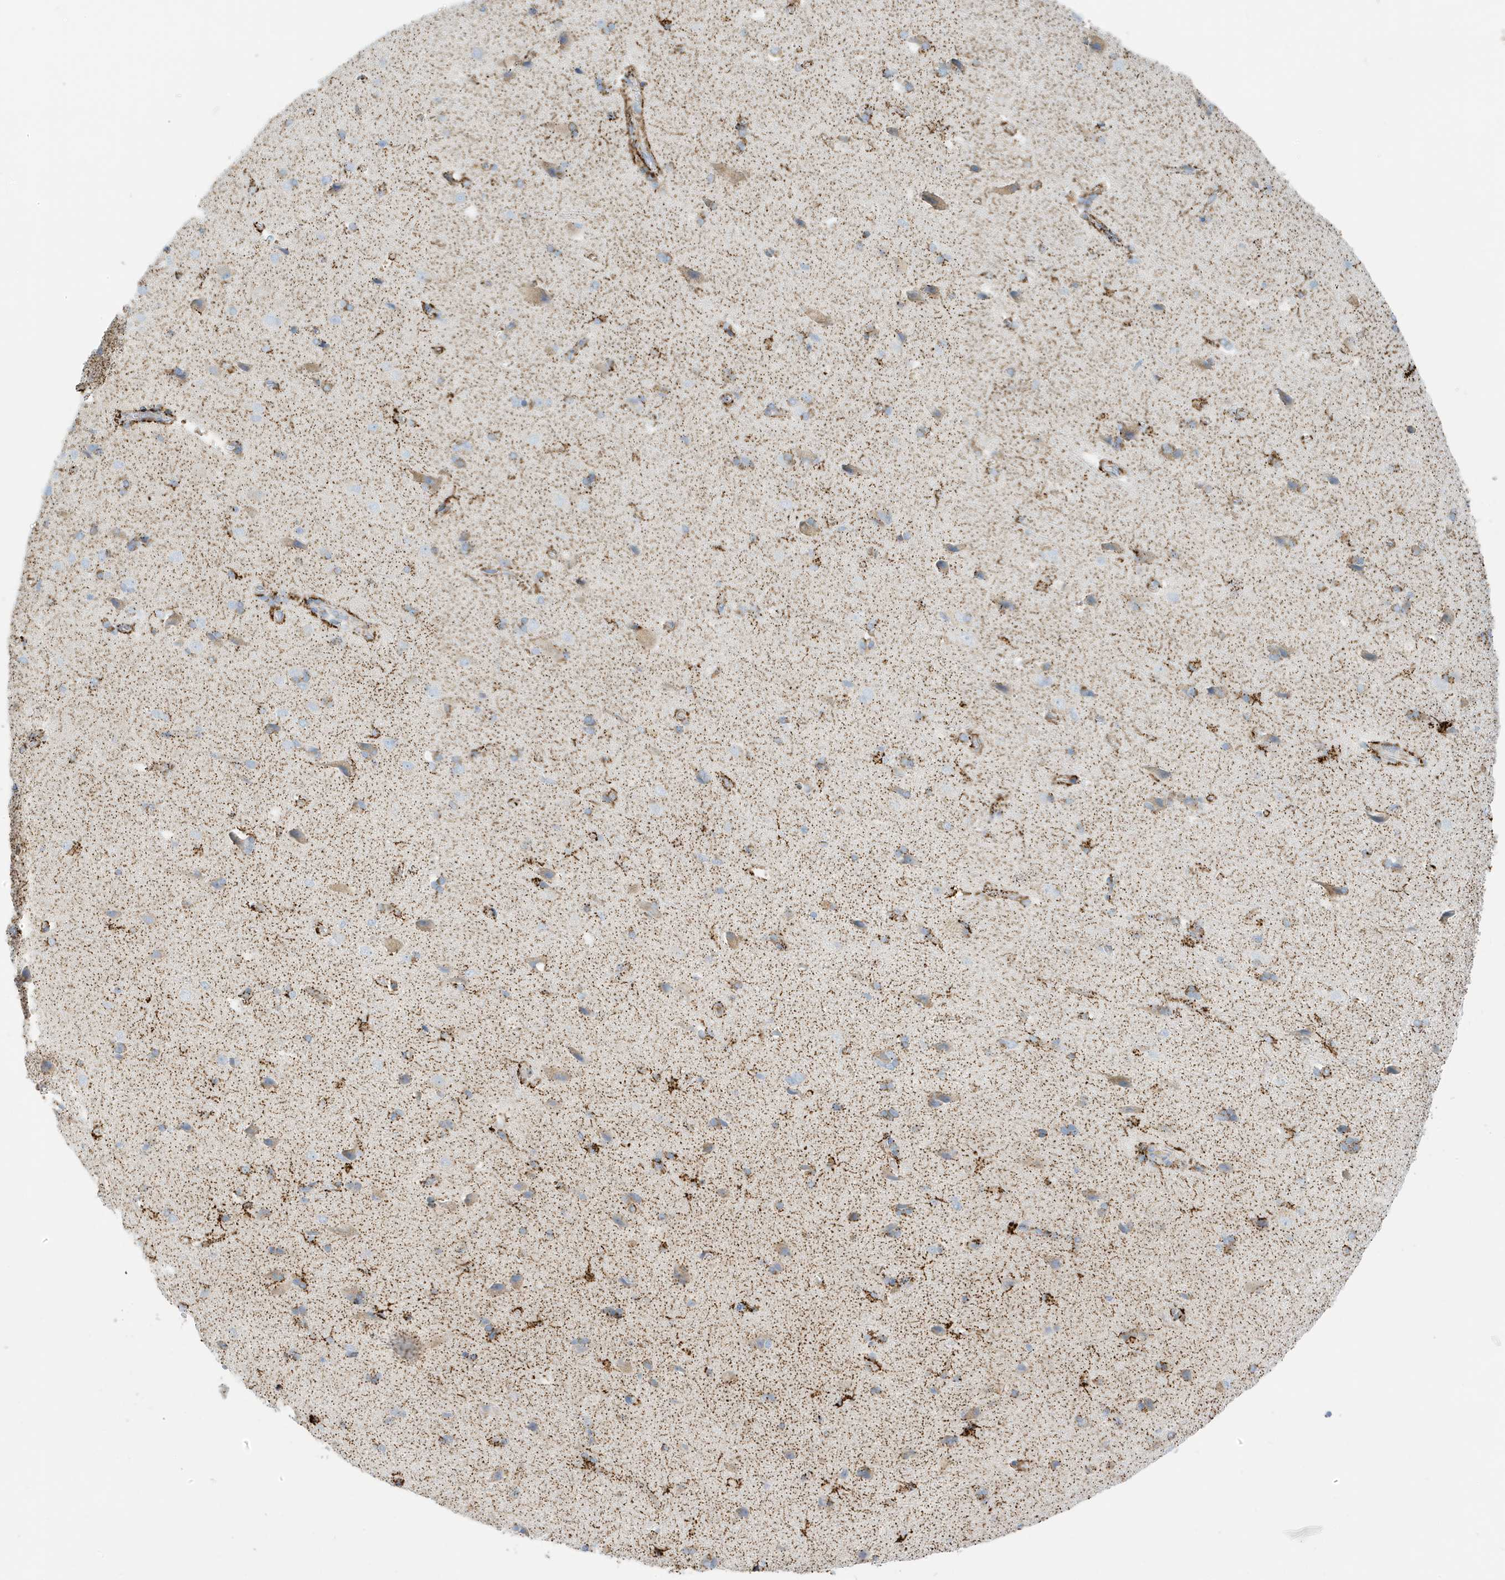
{"staining": {"intensity": "strong", "quantity": ">75%", "location": "cytoplasmic/membranous"}, "tissue": "cerebral cortex", "cell_type": "Endothelial cells", "image_type": "normal", "snomed": [{"axis": "morphology", "description": "Normal tissue, NOS"}, {"axis": "topography", "description": "Cerebral cortex"}], "caption": "Unremarkable cerebral cortex reveals strong cytoplasmic/membranous expression in approximately >75% of endothelial cells, visualized by immunohistochemistry. Nuclei are stained in blue.", "gene": "CAPN13", "patient": {"sex": "male", "age": 62}}